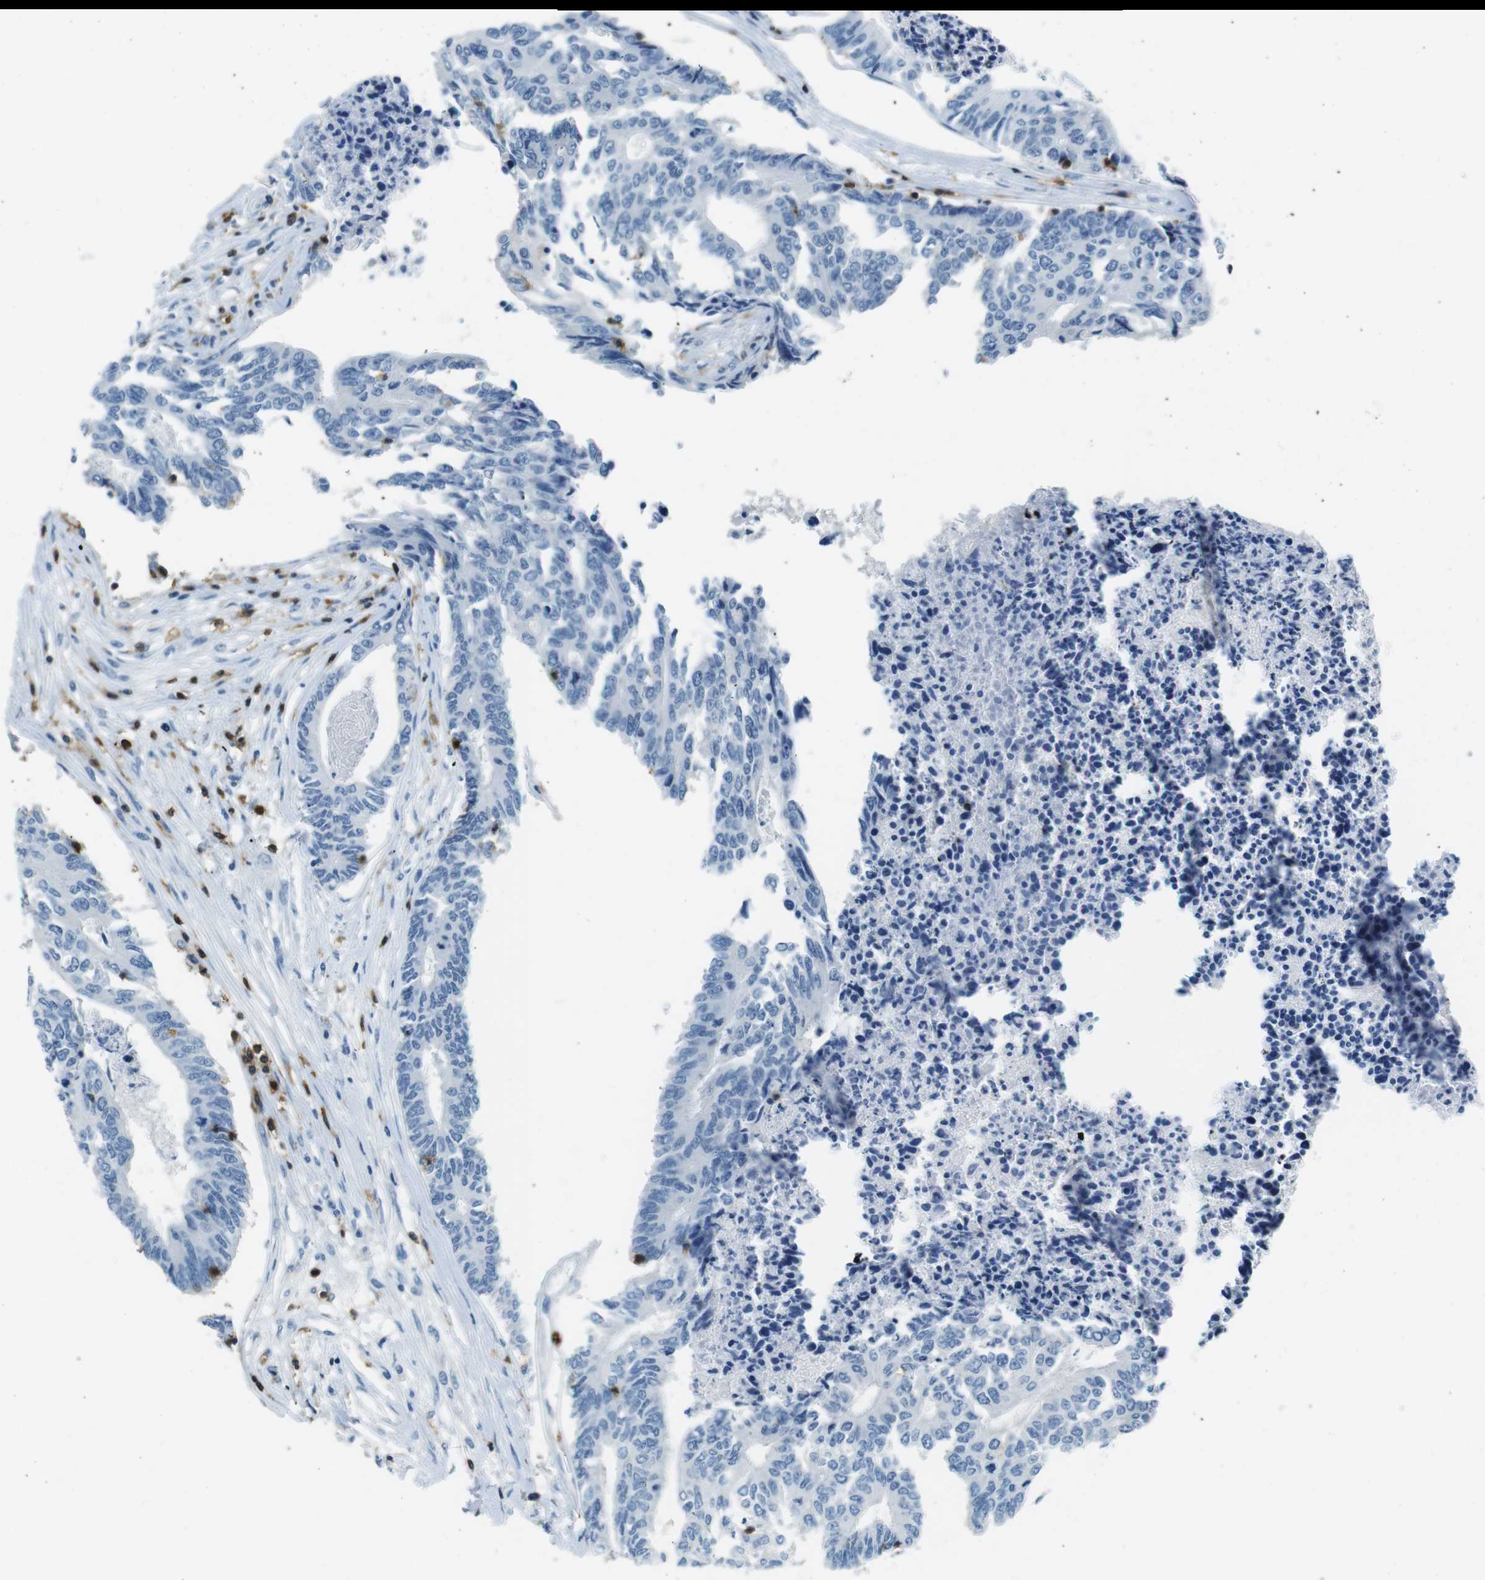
{"staining": {"intensity": "negative", "quantity": "none", "location": "none"}, "tissue": "colorectal cancer", "cell_type": "Tumor cells", "image_type": "cancer", "snomed": [{"axis": "morphology", "description": "Adenocarcinoma, NOS"}, {"axis": "topography", "description": "Rectum"}], "caption": "Immunohistochemistry photomicrograph of colorectal adenocarcinoma stained for a protein (brown), which exhibits no staining in tumor cells. (Brightfield microscopy of DAB IHC at high magnification).", "gene": "LAT", "patient": {"sex": "male", "age": 63}}